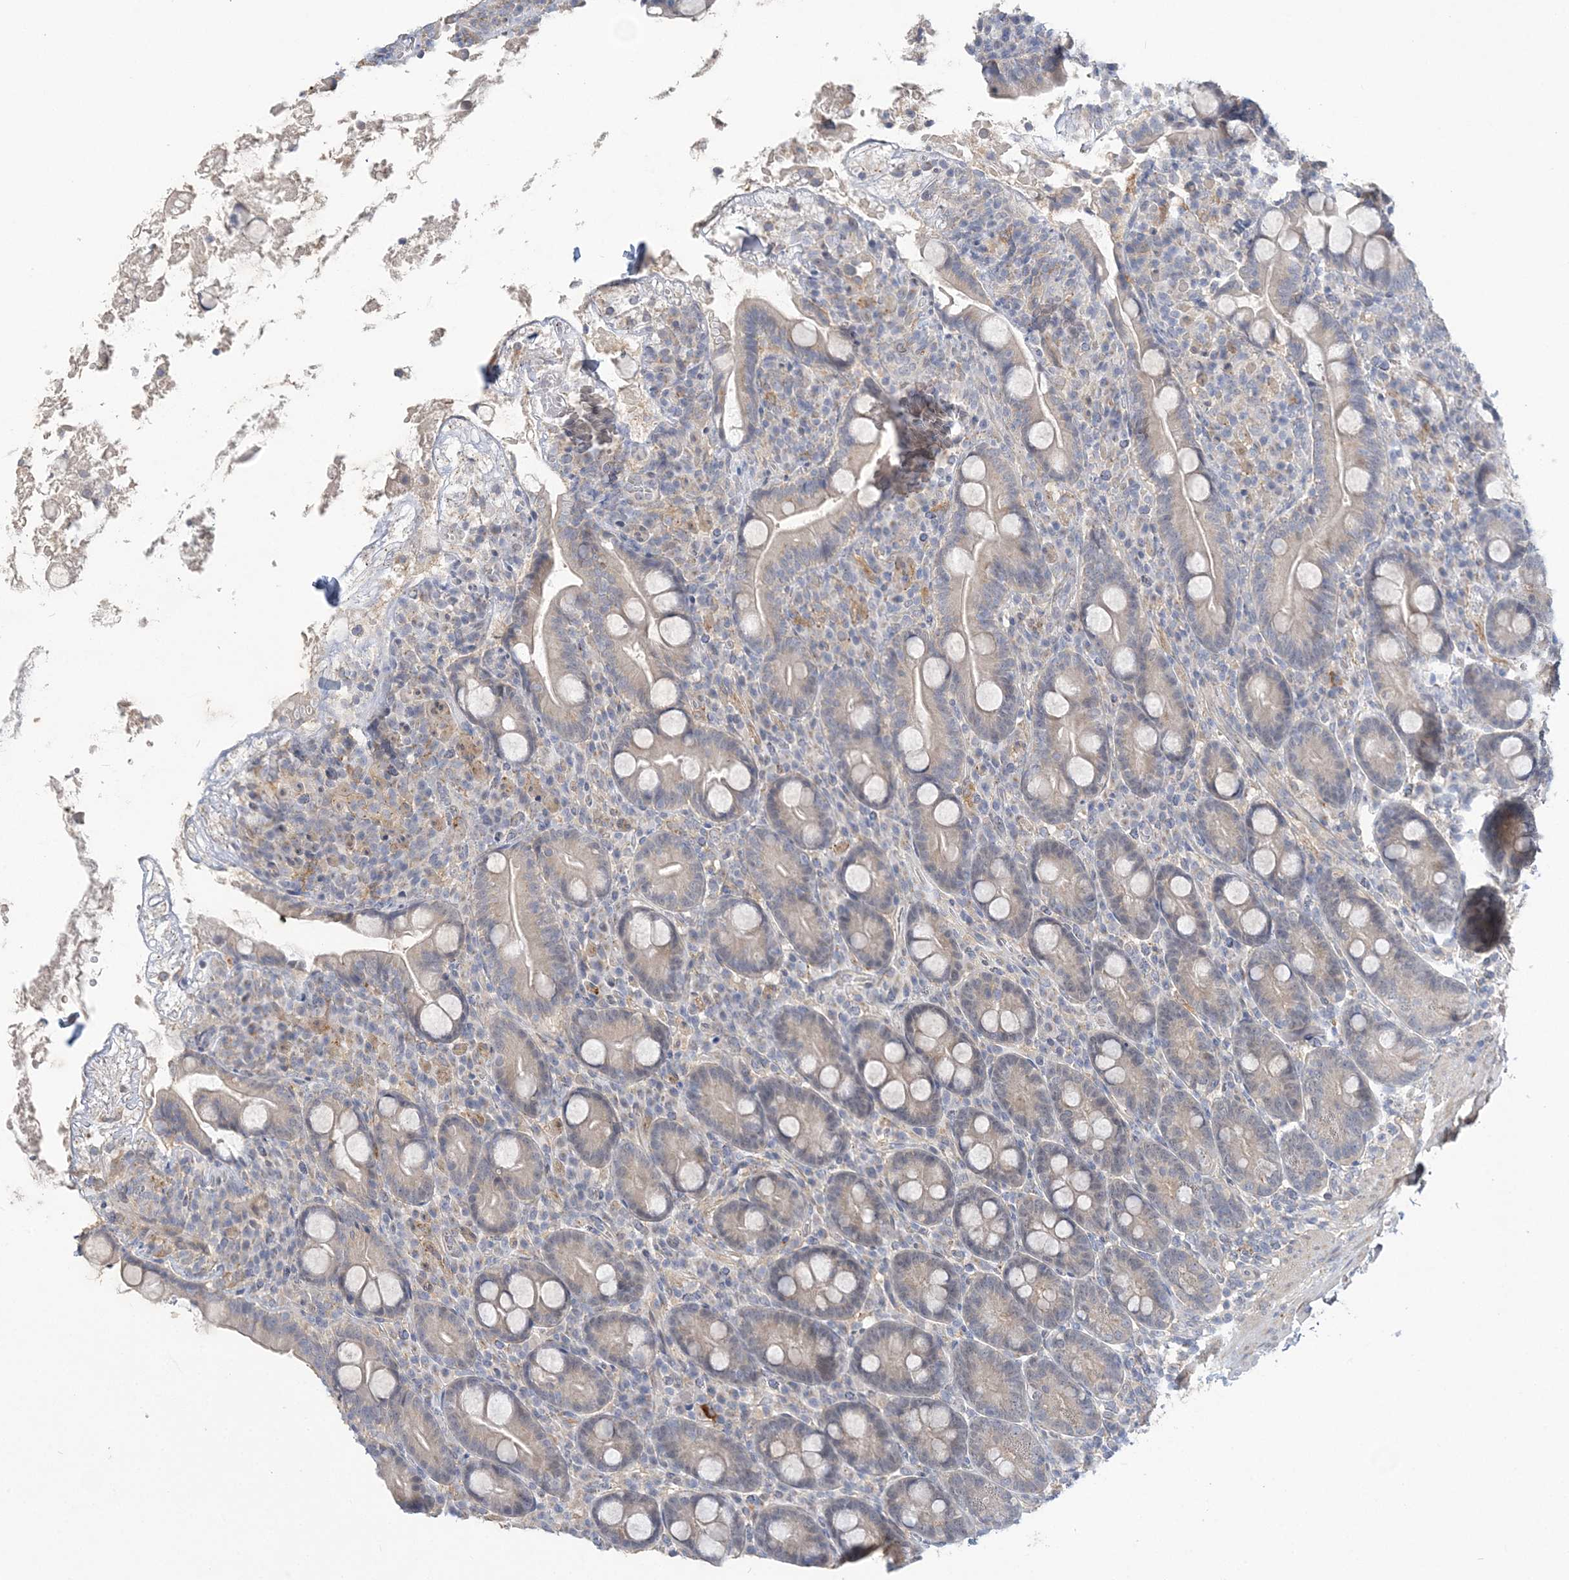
{"staining": {"intensity": "weak", "quantity": "25%-75%", "location": "cytoplasmic/membranous"}, "tissue": "duodenum", "cell_type": "Glandular cells", "image_type": "normal", "snomed": [{"axis": "morphology", "description": "Normal tissue, NOS"}, {"axis": "topography", "description": "Duodenum"}], "caption": "The immunohistochemical stain highlights weak cytoplasmic/membranous expression in glandular cells of normal duodenum. (brown staining indicates protein expression, while blue staining denotes nuclei).", "gene": "ANKRD35", "patient": {"sex": "male", "age": 35}}